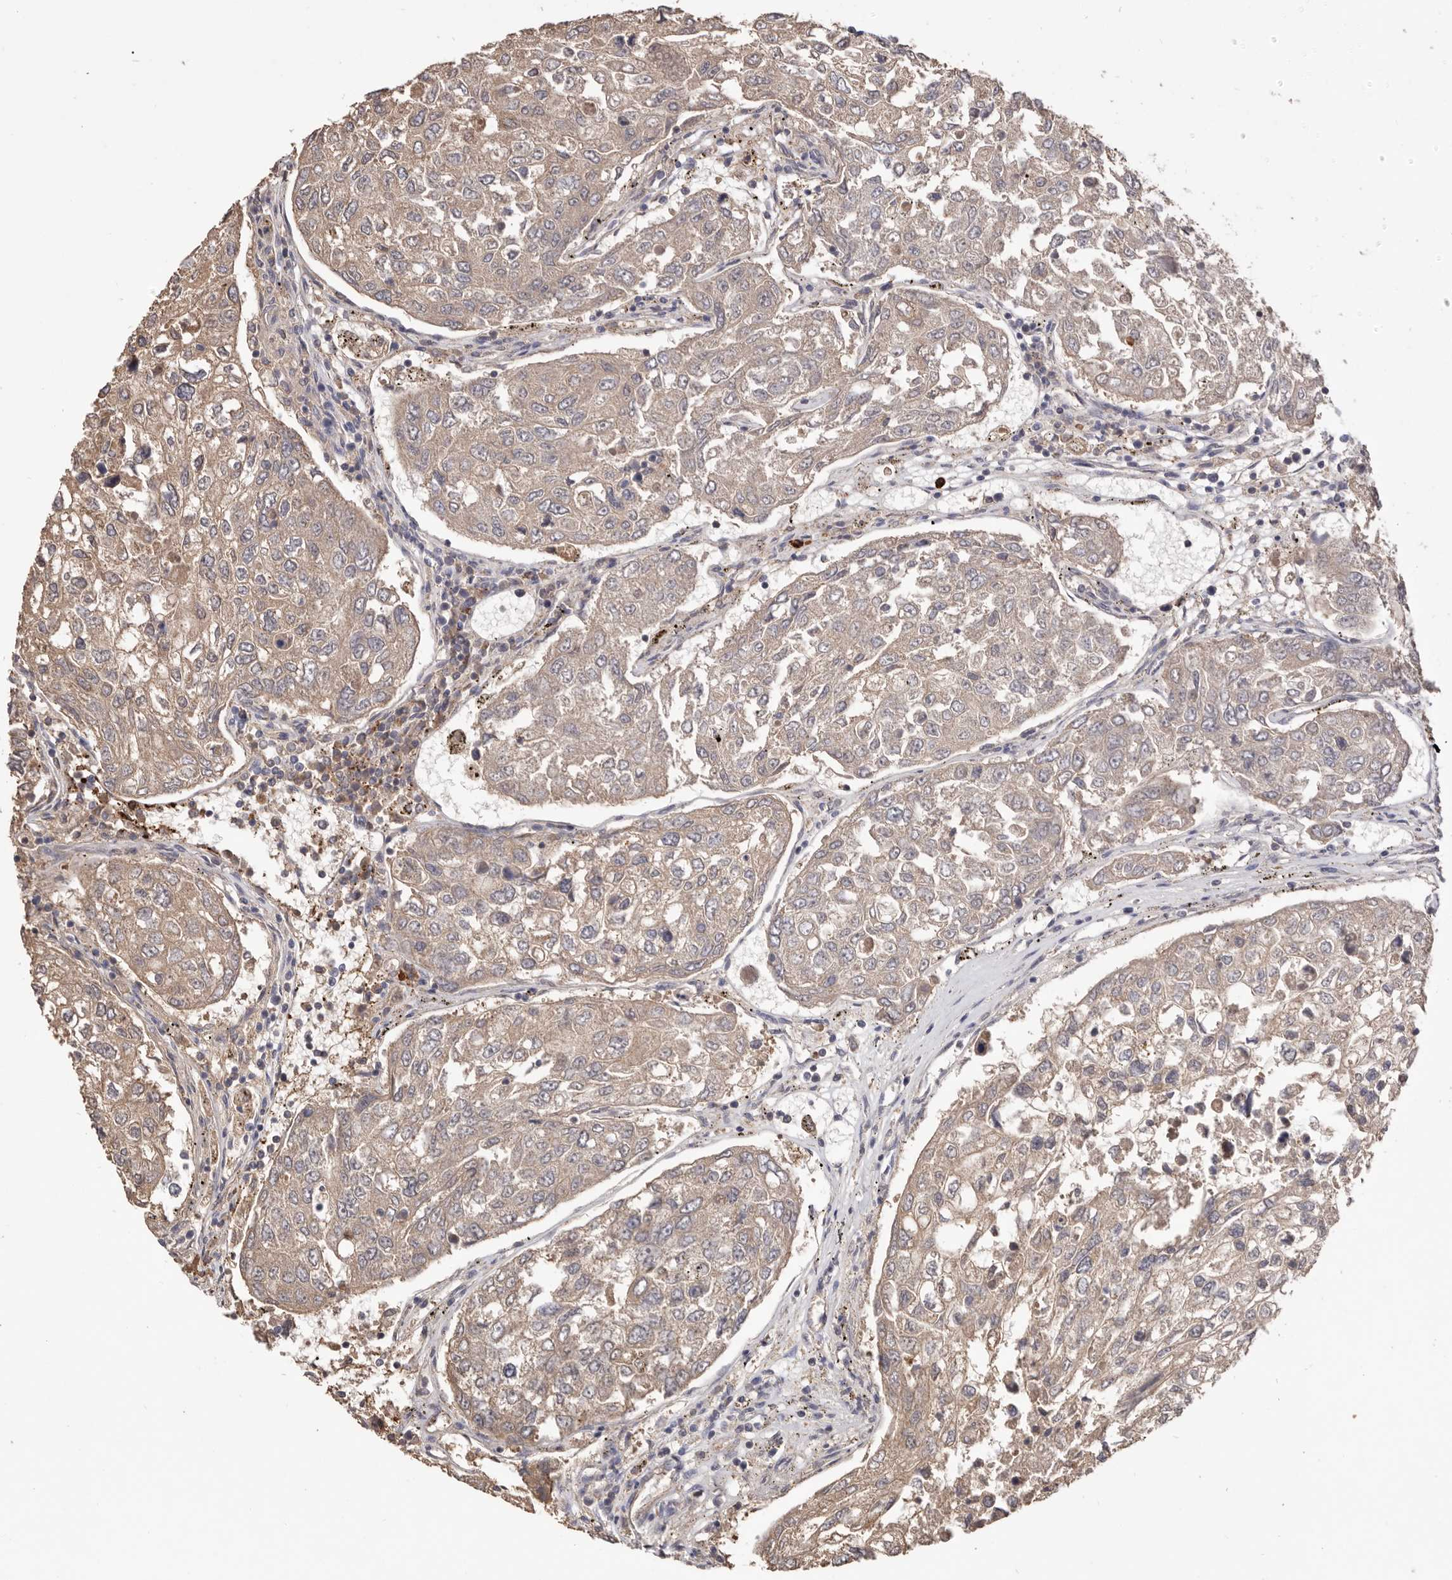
{"staining": {"intensity": "weak", "quantity": ">75%", "location": "cytoplasmic/membranous"}, "tissue": "urothelial cancer", "cell_type": "Tumor cells", "image_type": "cancer", "snomed": [{"axis": "morphology", "description": "Urothelial carcinoma, High grade"}, {"axis": "topography", "description": "Lymph node"}, {"axis": "topography", "description": "Urinary bladder"}], "caption": "A brown stain labels weak cytoplasmic/membranous expression of a protein in urothelial carcinoma (high-grade) tumor cells.", "gene": "HCAR2", "patient": {"sex": "male", "age": 51}}